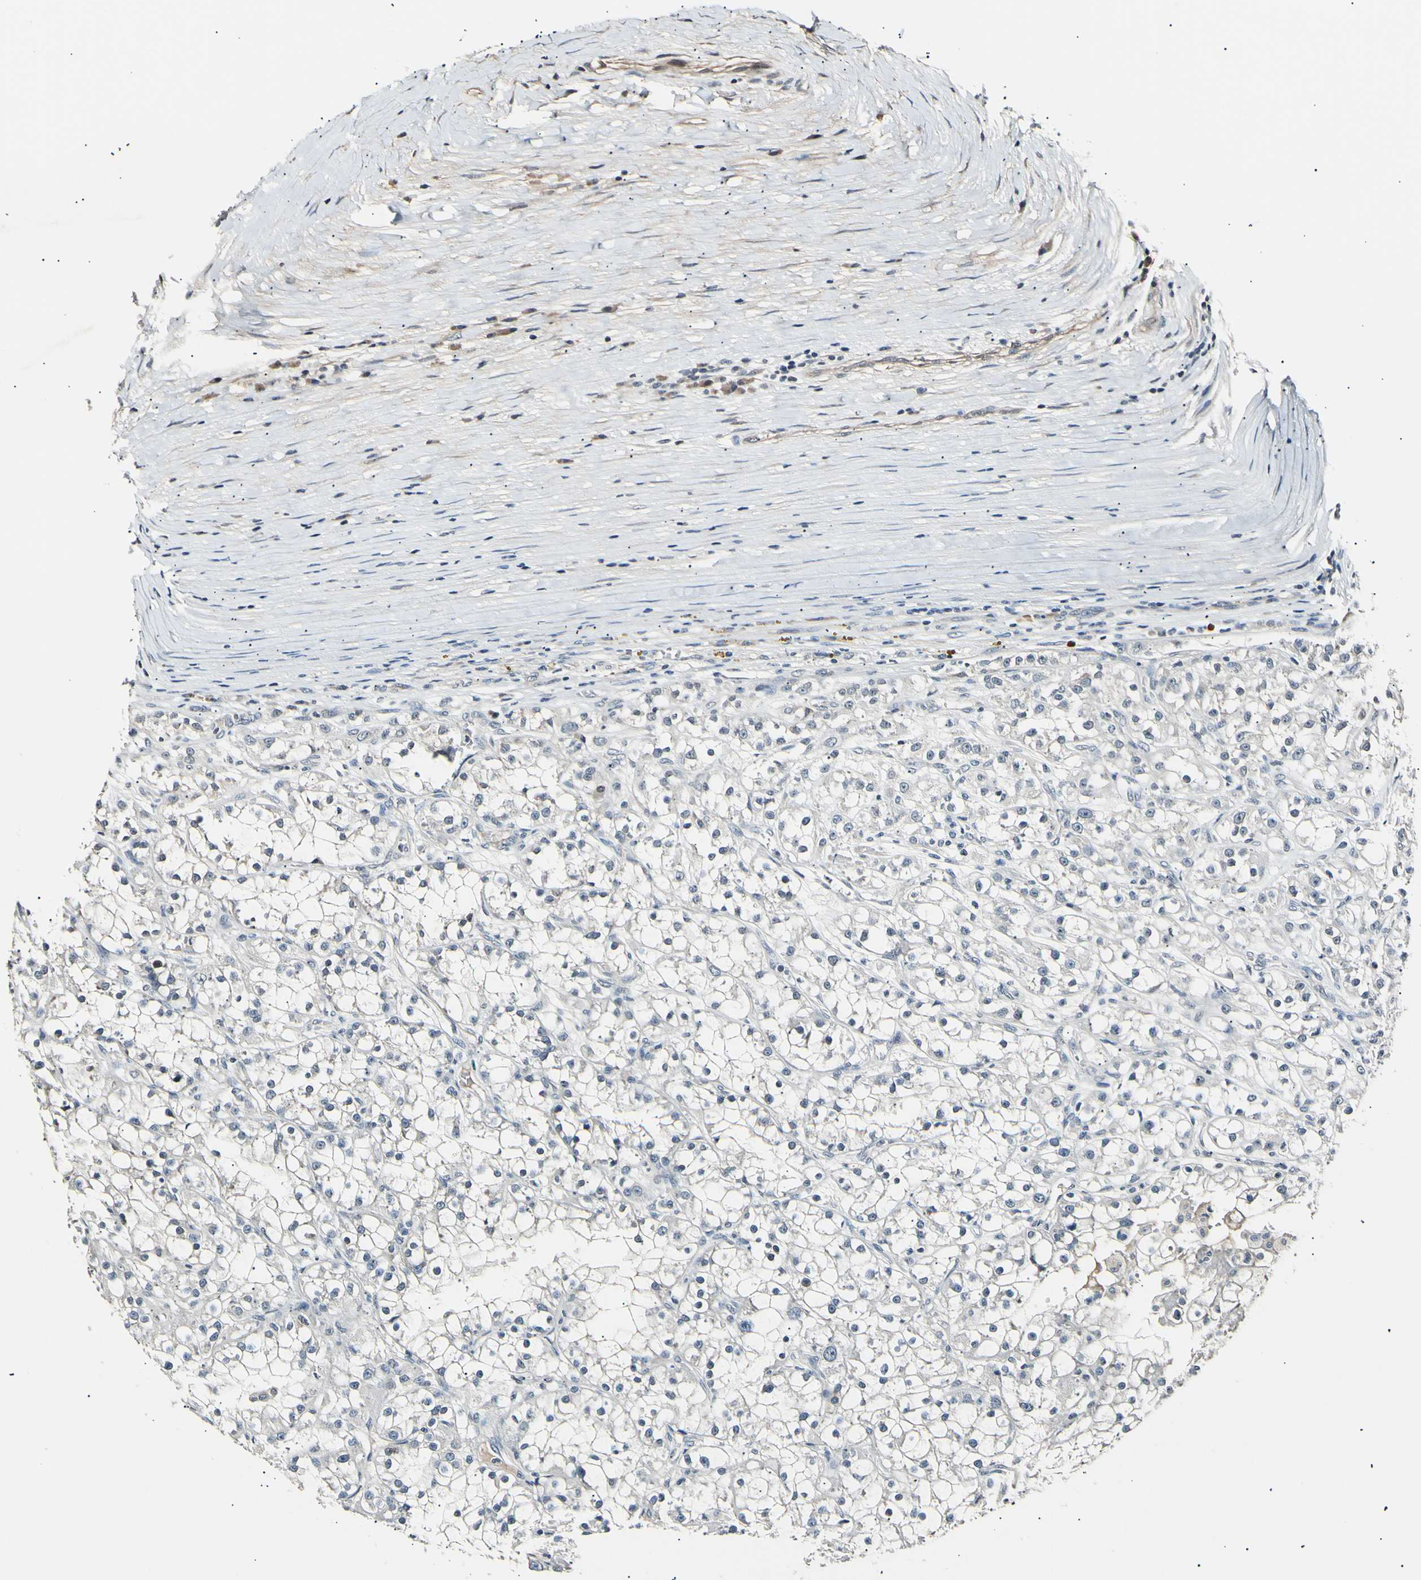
{"staining": {"intensity": "negative", "quantity": "none", "location": "none"}, "tissue": "renal cancer", "cell_type": "Tumor cells", "image_type": "cancer", "snomed": [{"axis": "morphology", "description": "Adenocarcinoma, NOS"}, {"axis": "topography", "description": "Kidney"}], "caption": "Immunohistochemistry image of neoplastic tissue: adenocarcinoma (renal) stained with DAB displays no significant protein positivity in tumor cells.", "gene": "AK1", "patient": {"sex": "female", "age": 52}}